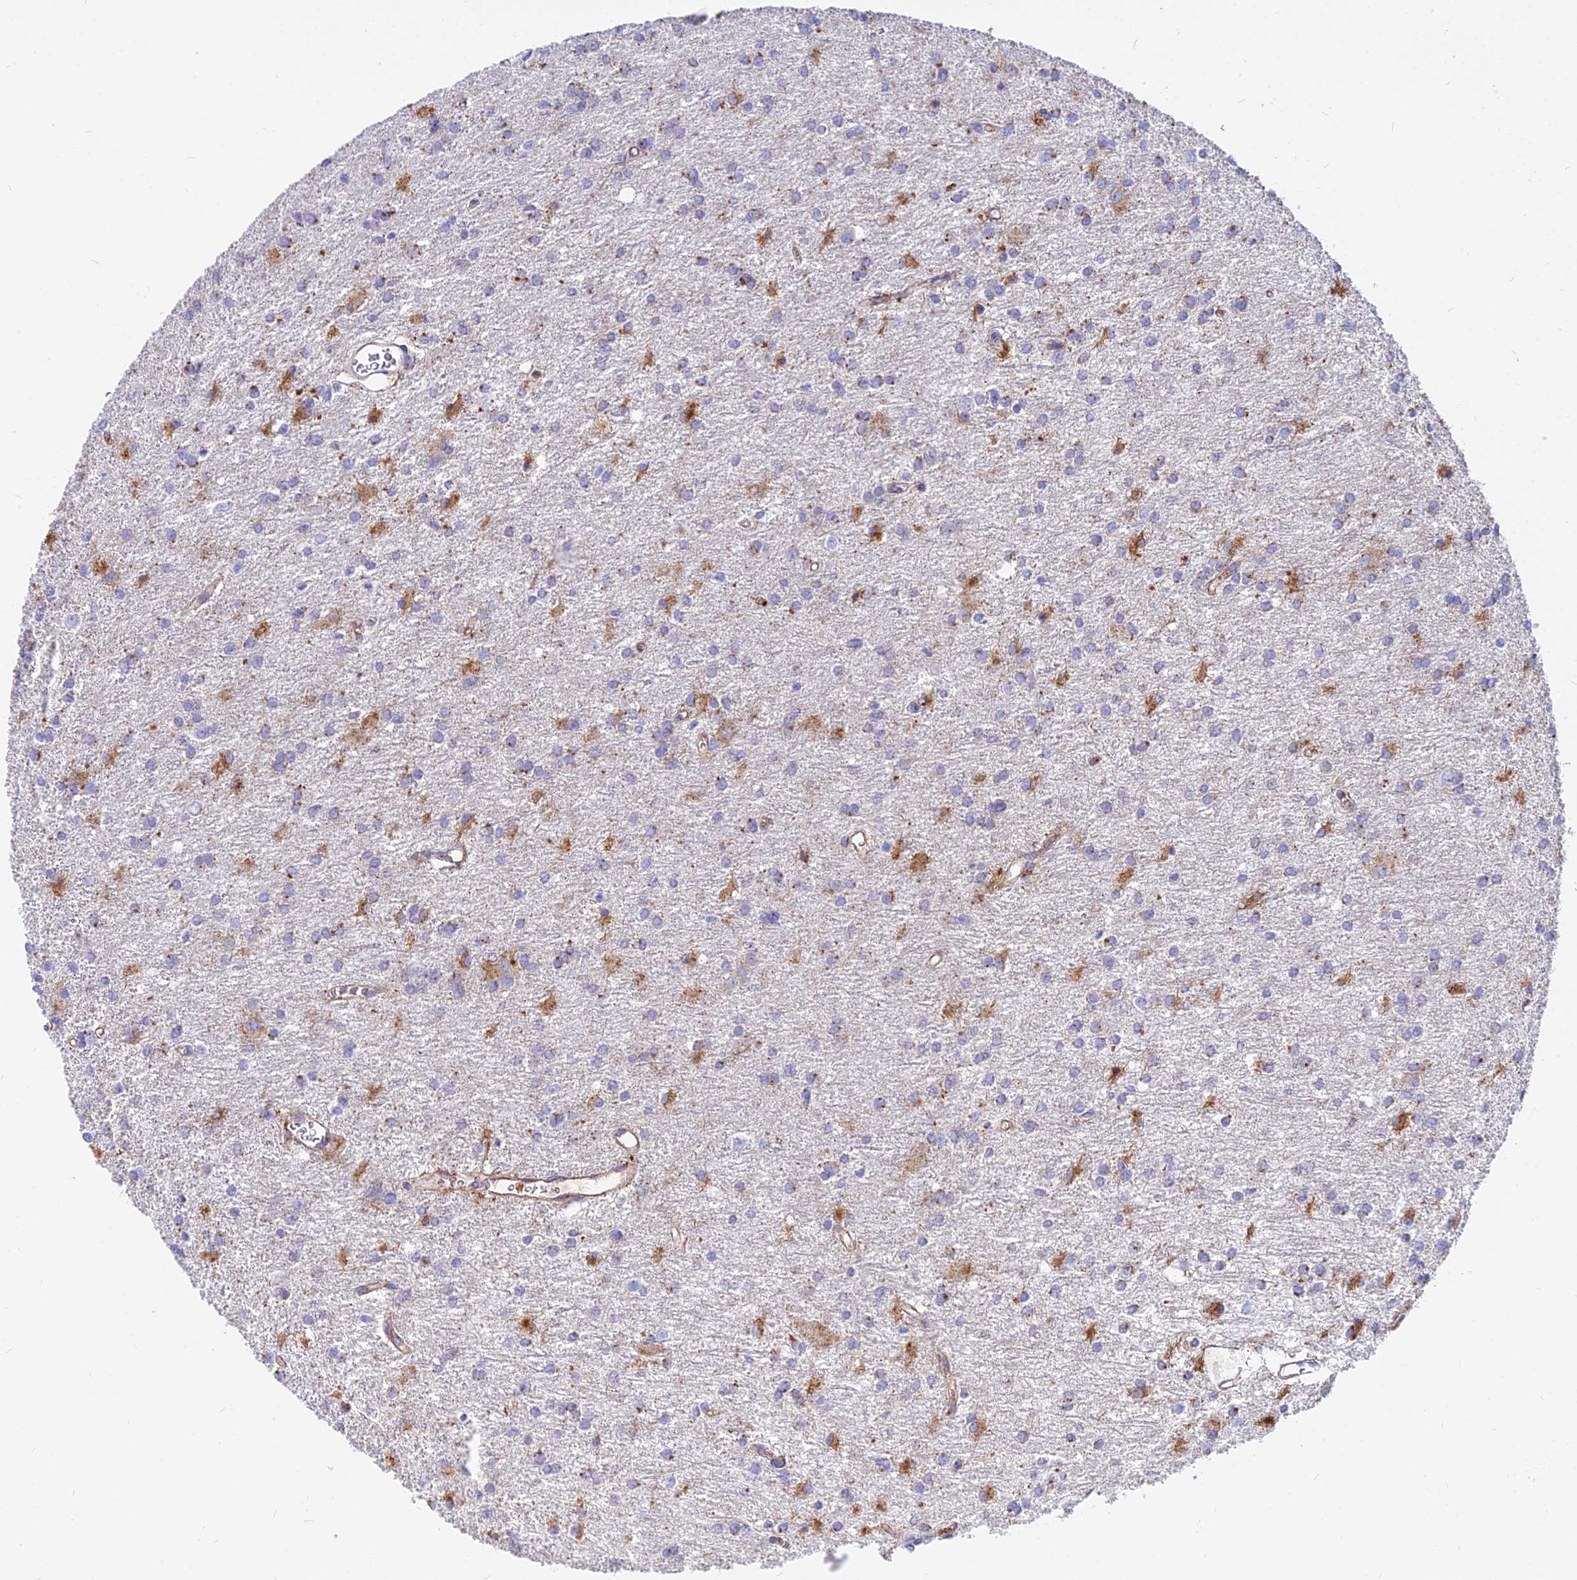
{"staining": {"intensity": "negative", "quantity": "none", "location": "none"}, "tissue": "glioma", "cell_type": "Tumor cells", "image_type": "cancer", "snomed": [{"axis": "morphology", "description": "Glioma, malignant, High grade"}, {"axis": "topography", "description": "Brain"}], "caption": "Immunohistochemical staining of human glioma shows no significant staining in tumor cells.", "gene": "AGTRAP", "patient": {"sex": "female", "age": 50}}